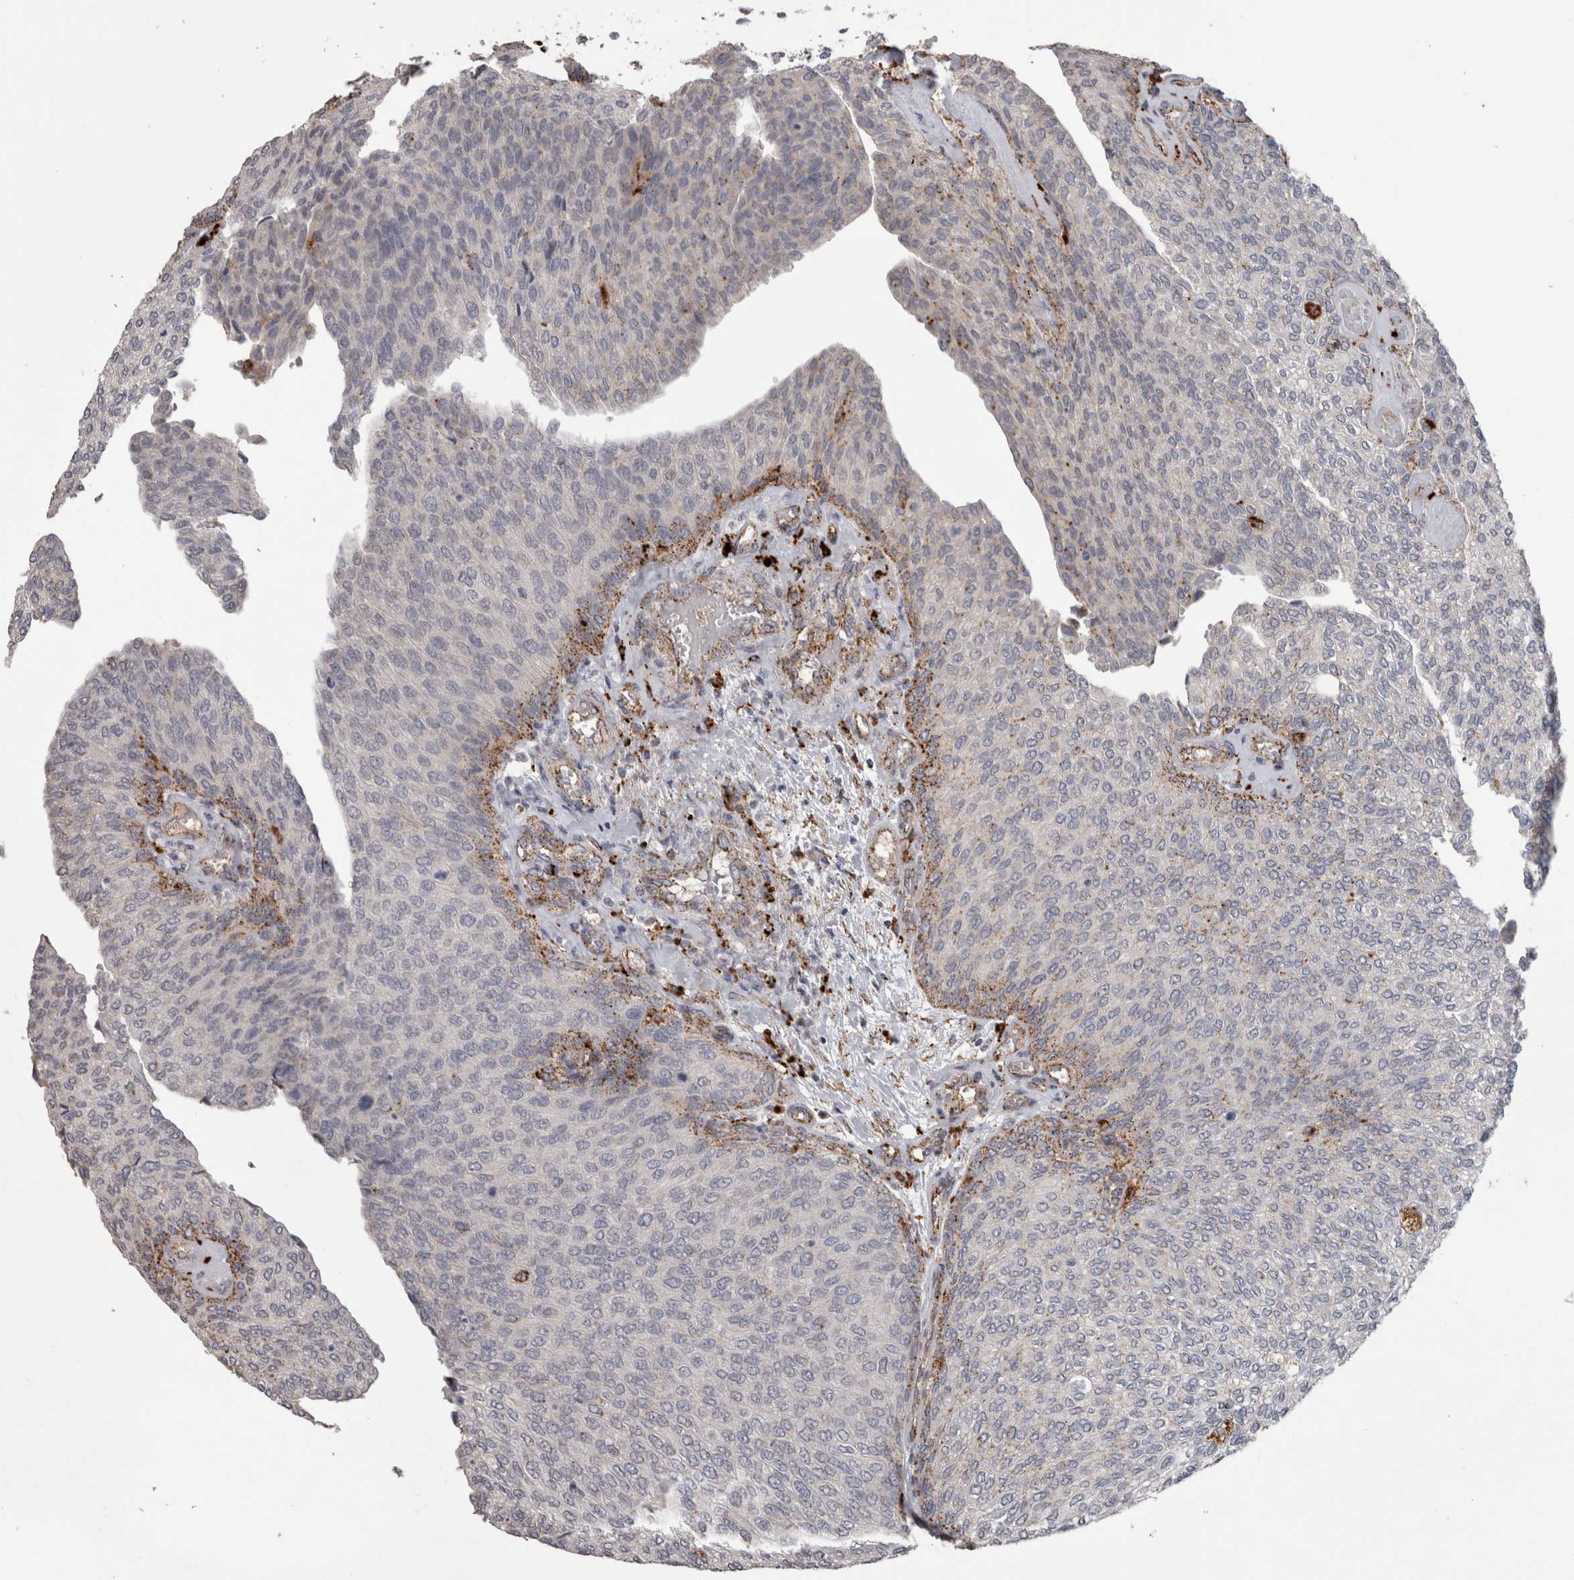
{"staining": {"intensity": "weak", "quantity": "<25%", "location": "cytoplasmic/membranous"}, "tissue": "urothelial cancer", "cell_type": "Tumor cells", "image_type": "cancer", "snomed": [{"axis": "morphology", "description": "Urothelial carcinoma, Low grade"}, {"axis": "topography", "description": "Urinary bladder"}], "caption": "High power microscopy histopathology image of an IHC histopathology image of low-grade urothelial carcinoma, revealing no significant positivity in tumor cells.", "gene": "CTSZ", "patient": {"sex": "female", "age": 79}}